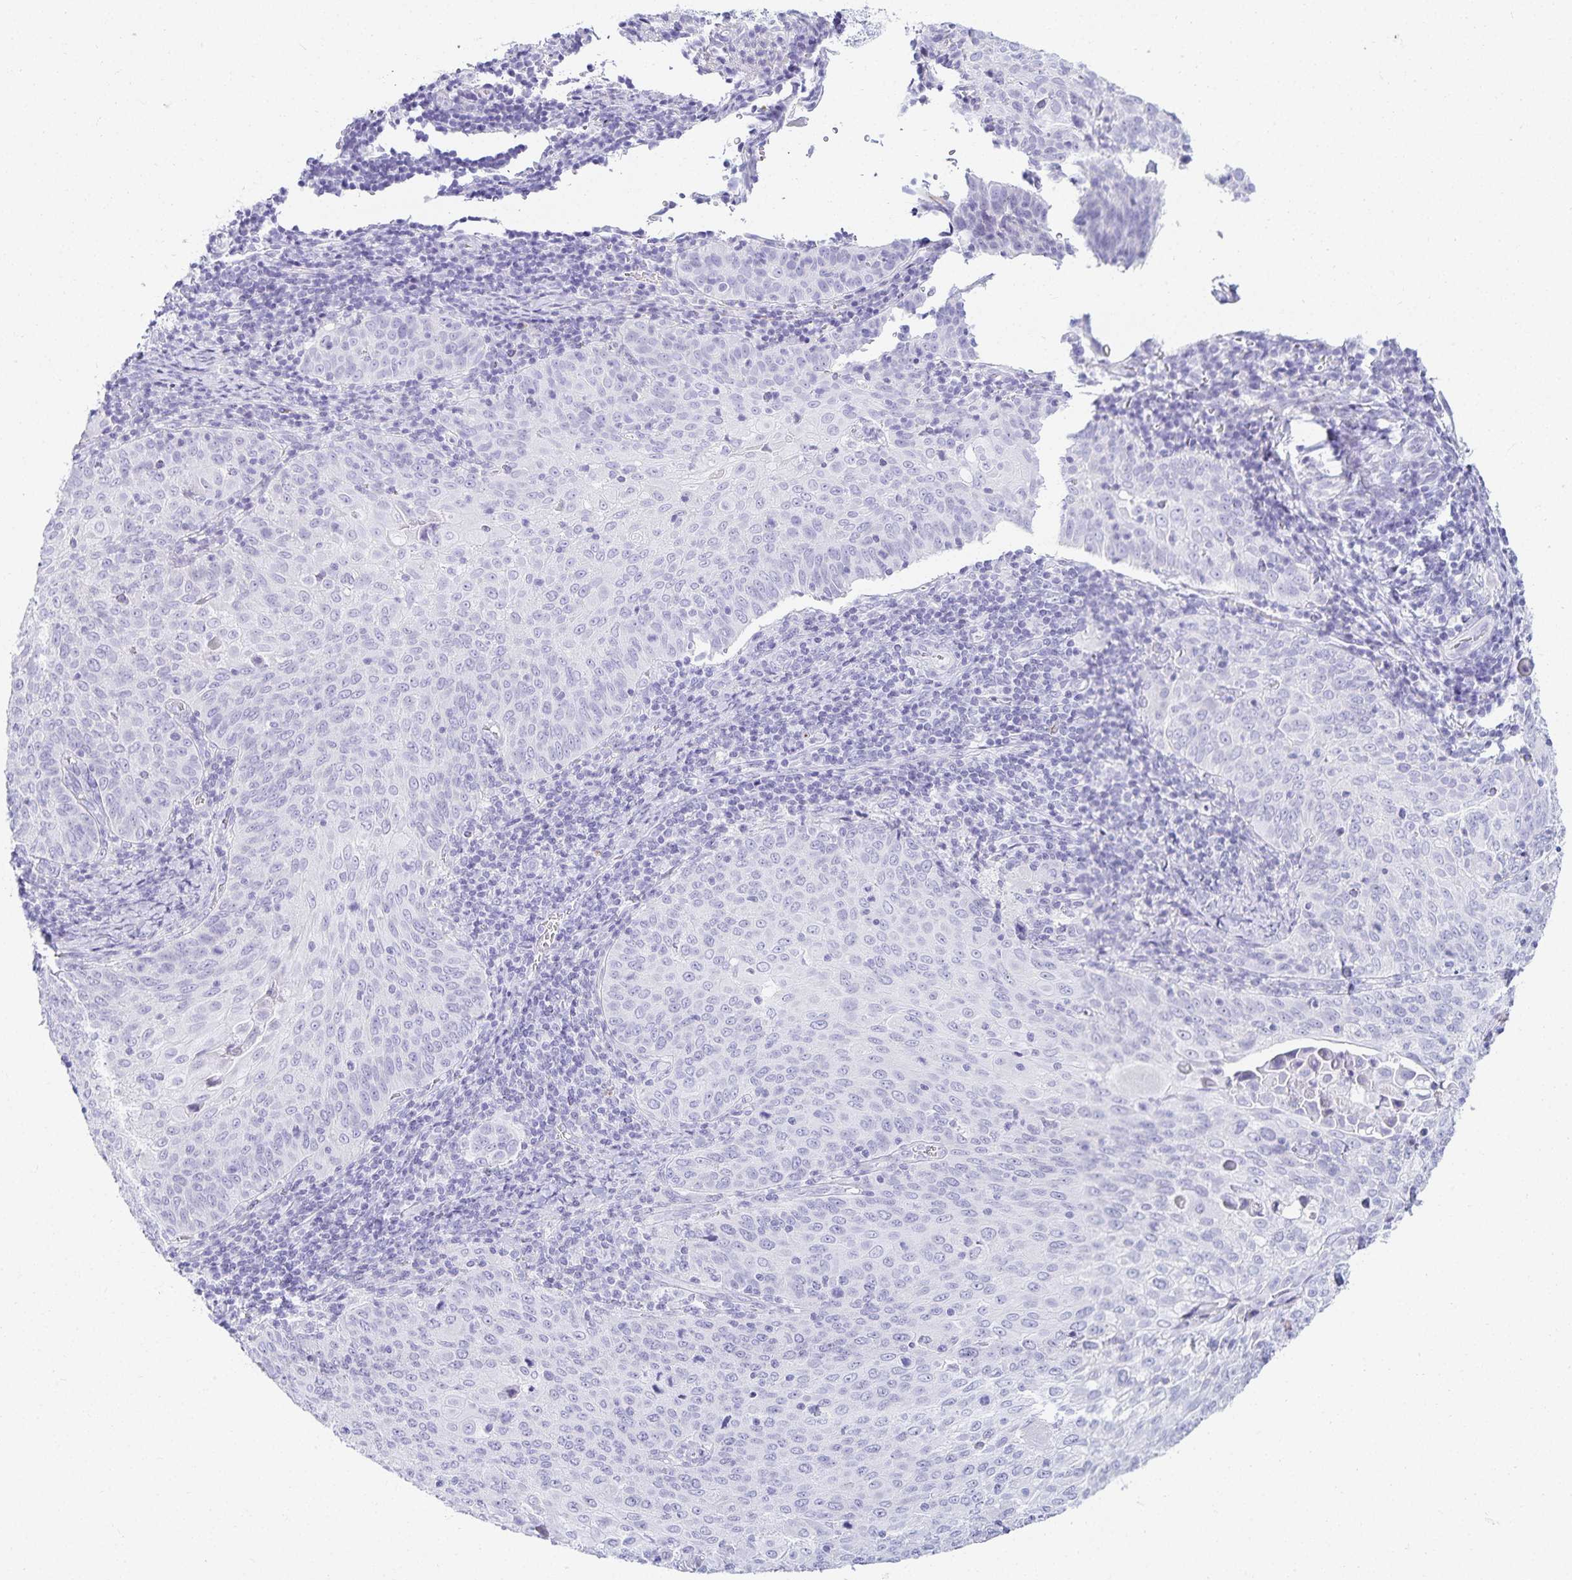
{"staining": {"intensity": "negative", "quantity": "none", "location": "none"}, "tissue": "cervical cancer", "cell_type": "Tumor cells", "image_type": "cancer", "snomed": [{"axis": "morphology", "description": "Squamous cell carcinoma, NOS"}, {"axis": "topography", "description": "Cervix"}], "caption": "Cervical squamous cell carcinoma was stained to show a protein in brown. There is no significant positivity in tumor cells. (Immunohistochemistry (ihc), brightfield microscopy, high magnification).", "gene": "GP2", "patient": {"sex": "female", "age": 65}}